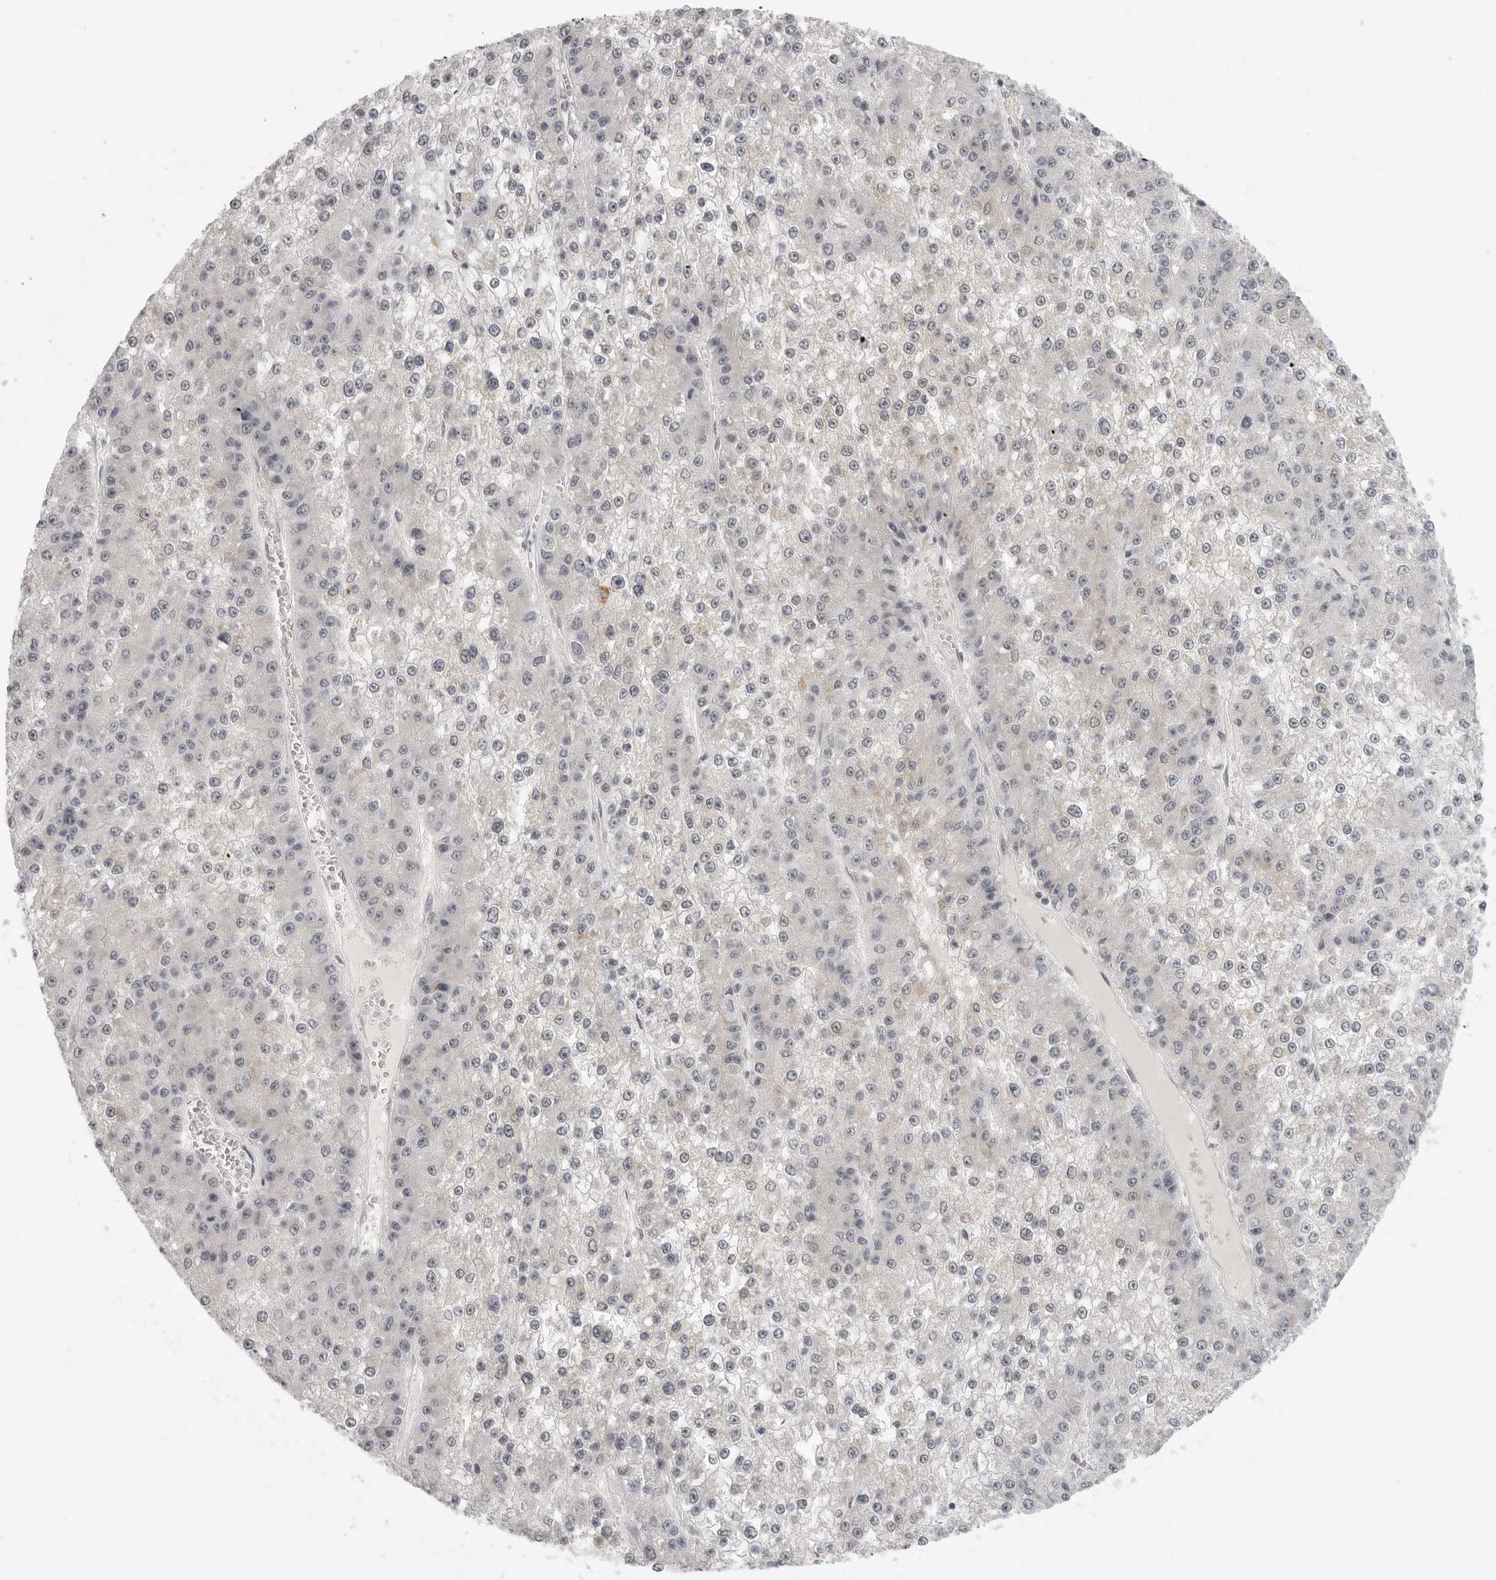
{"staining": {"intensity": "negative", "quantity": "none", "location": "none"}, "tissue": "liver cancer", "cell_type": "Tumor cells", "image_type": "cancer", "snomed": [{"axis": "morphology", "description": "Carcinoma, Hepatocellular, NOS"}, {"axis": "topography", "description": "Liver"}], "caption": "Immunohistochemistry (IHC) of liver cancer displays no positivity in tumor cells.", "gene": "TUT4", "patient": {"sex": "female", "age": 73}}